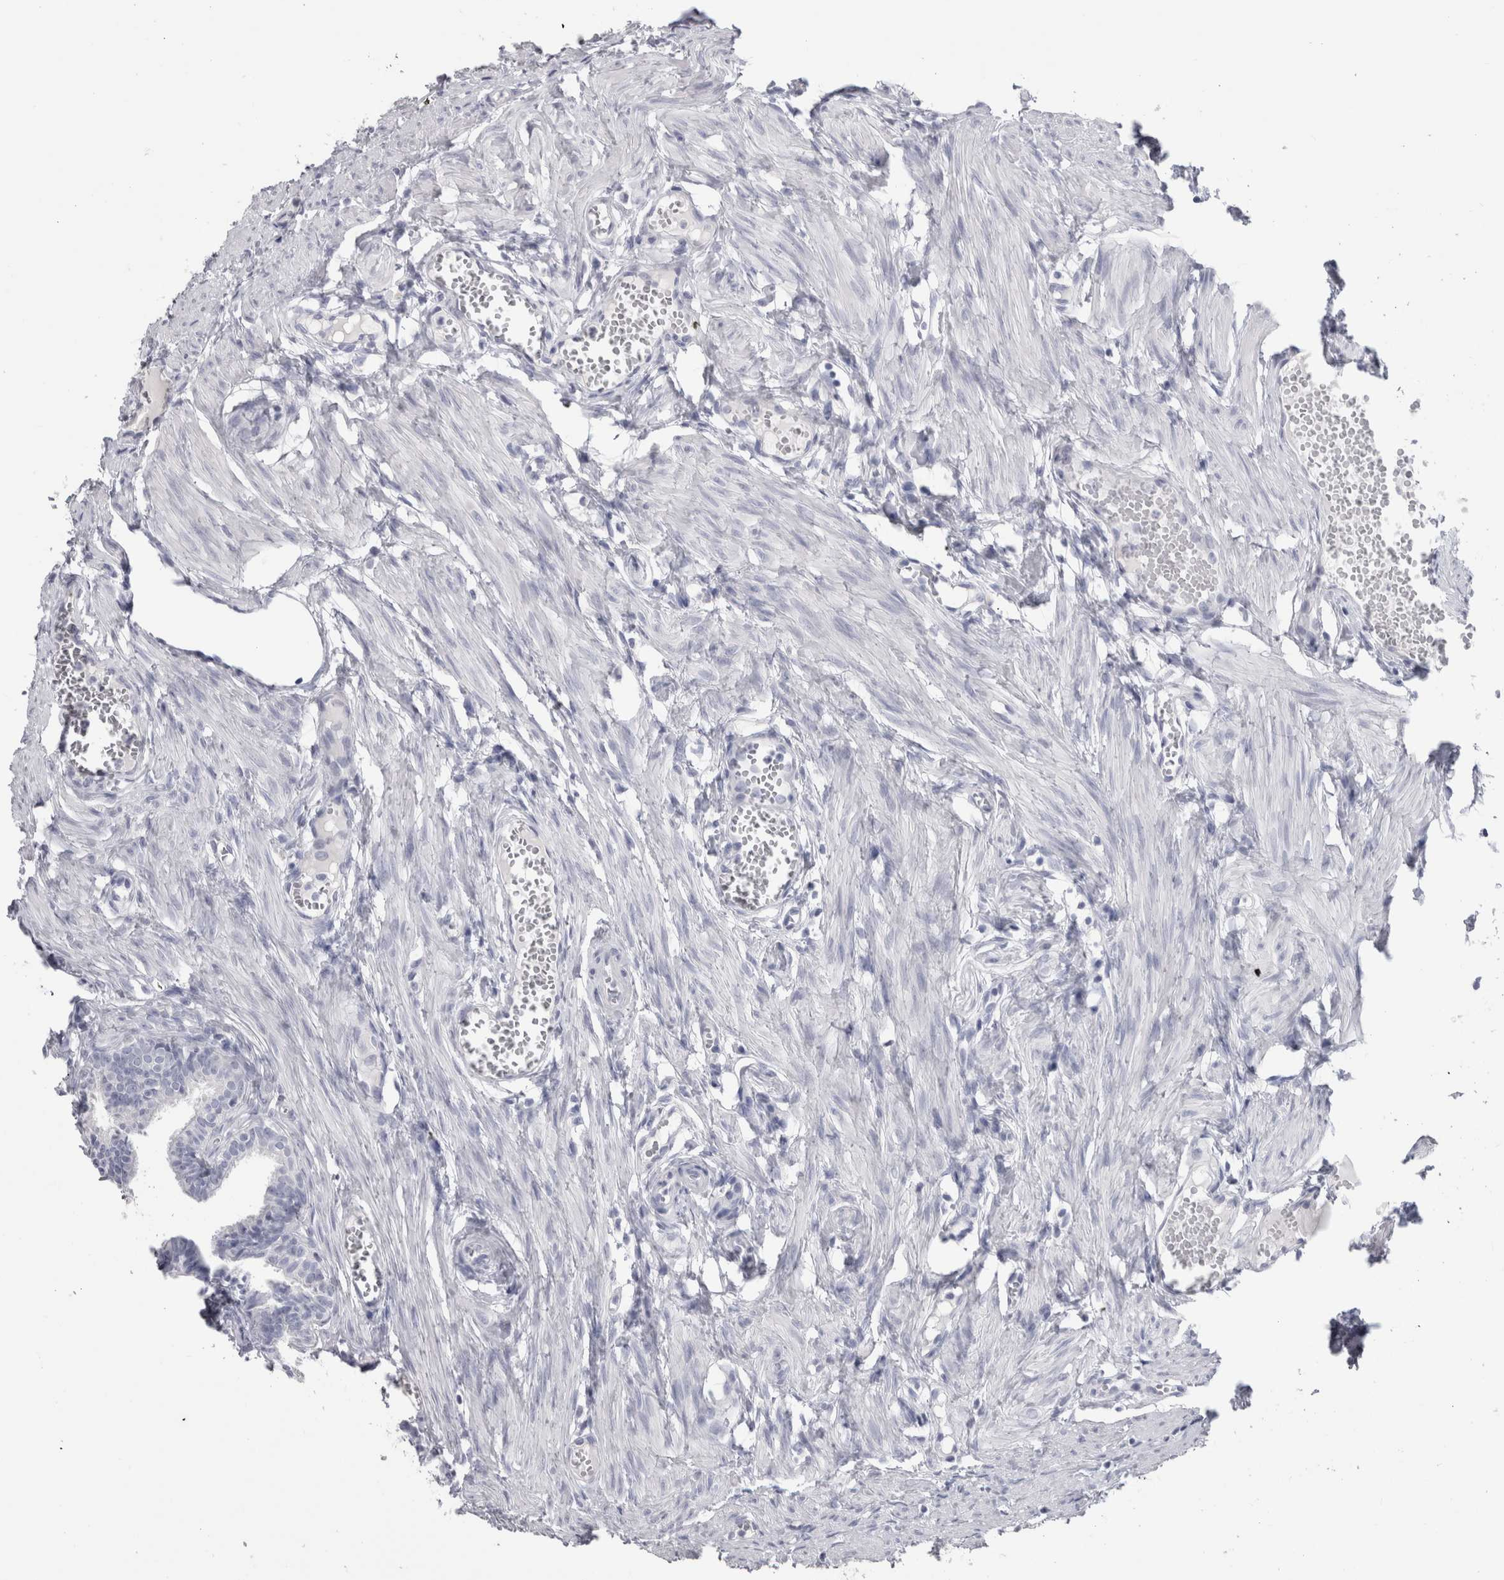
{"staining": {"intensity": "negative", "quantity": "none", "location": "none"}, "tissue": "fallopian tube", "cell_type": "Glandular cells", "image_type": "normal", "snomed": [{"axis": "morphology", "description": "Normal tissue, NOS"}, {"axis": "topography", "description": "Fallopian tube"}, {"axis": "topography", "description": "Ovary"}], "caption": "High power microscopy image of an immunohistochemistry (IHC) histopathology image of benign fallopian tube, revealing no significant positivity in glandular cells. (DAB immunohistochemistry (IHC) visualized using brightfield microscopy, high magnification).", "gene": "PTH", "patient": {"sex": "female", "age": 23}}